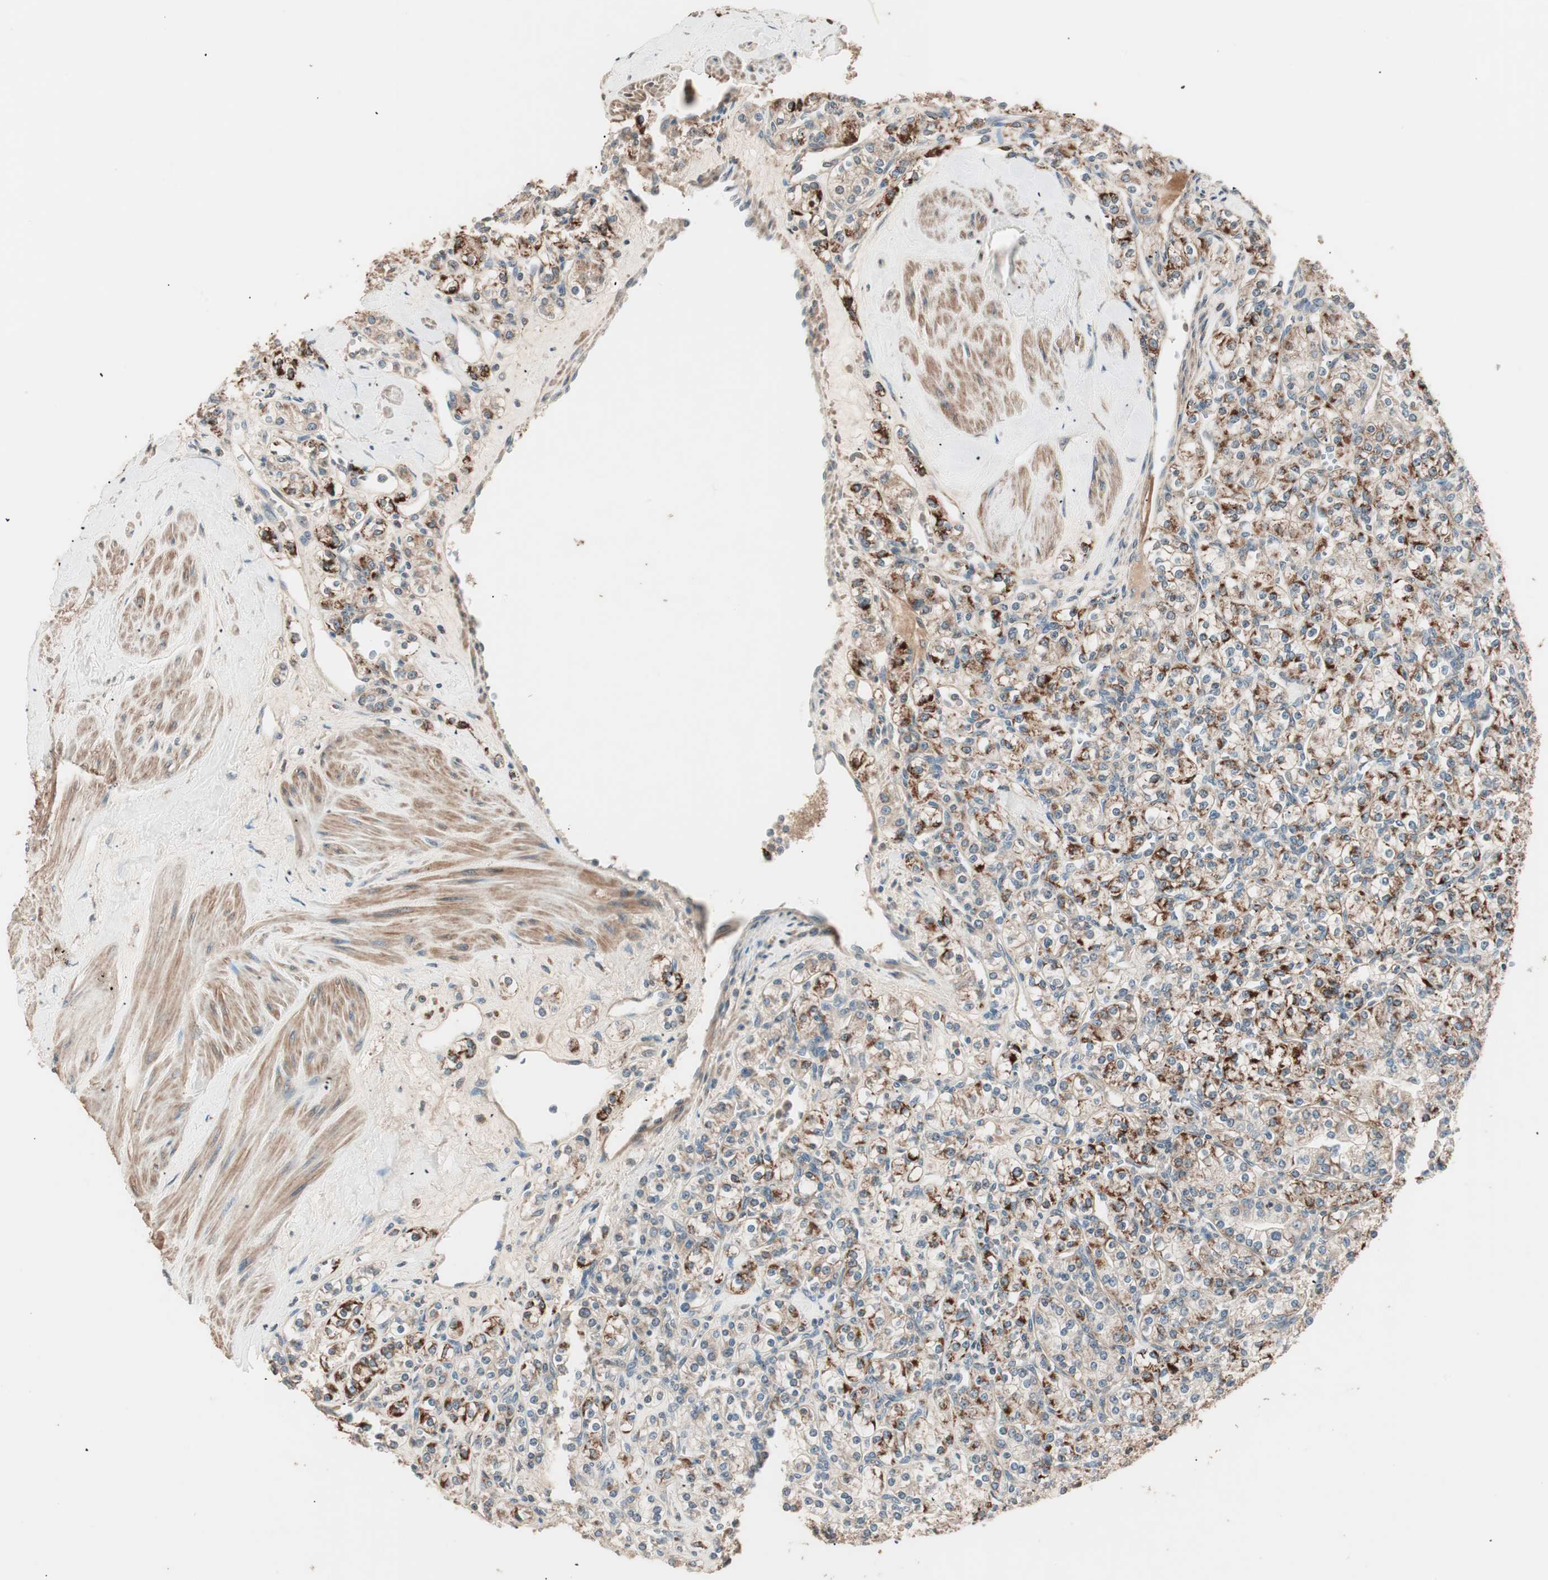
{"staining": {"intensity": "moderate", "quantity": ">75%", "location": "cytoplasmic/membranous"}, "tissue": "renal cancer", "cell_type": "Tumor cells", "image_type": "cancer", "snomed": [{"axis": "morphology", "description": "Adenocarcinoma, NOS"}, {"axis": "topography", "description": "Kidney"}], "caption": "This is a micrograph of immunohistochemistry staining of adenocarcinoma (renal), which shows moderate positivity in the cytoplasmic/membranous of tumor cells.", "gene": "NFRKB", "patient": {"sex": "male", "age": 77}}